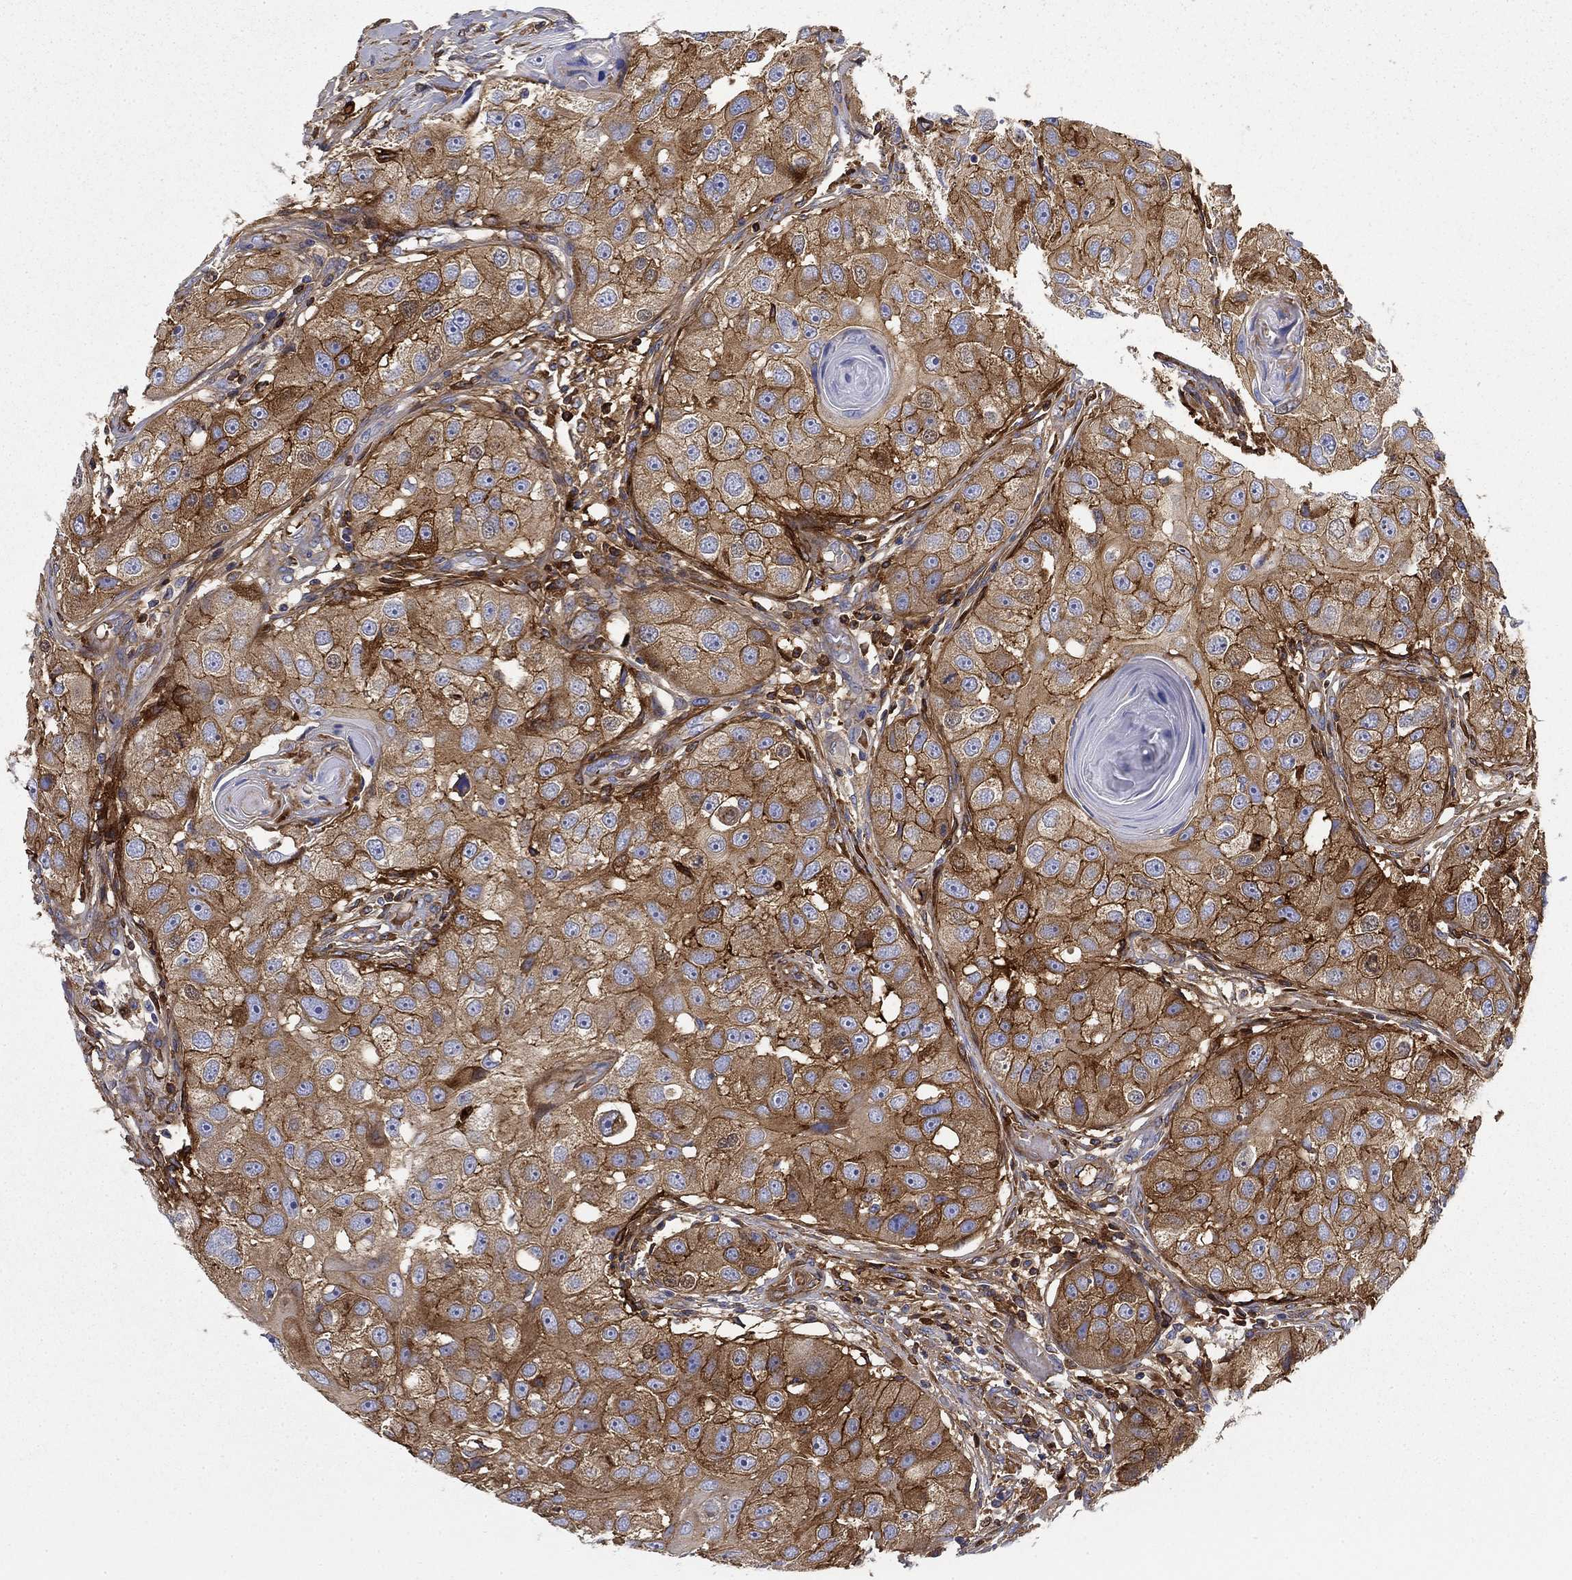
{"staining": {"intensity": "strong", "quantity": ">75%", "location": "cytoplasmic/membranous"}, "tissue": "head and neck cancer", "cell_type": "Tumor cells", "image_type": "cancer", "snomed": [{"axis": "morphology", "description": "Normal tissue, NOS"}, {"axis": "morphology", "description": "Squamous cell carcinoma, NOS"}, {"axis": "topography", "description": "Skeletal muscle"}, {"axis": "topography", "description": "Head-Neck"}], "caption": "Head and neck cancer tissue shows strong cytoplasmic/membranous expression in approximately >75% of tumor cells, visualized by immunohistochemistry. (Brightfield microscopy of DAB IHC at high magnification).", "gene": "GPC1", "patient": {"sex": "male", "age": 51}}